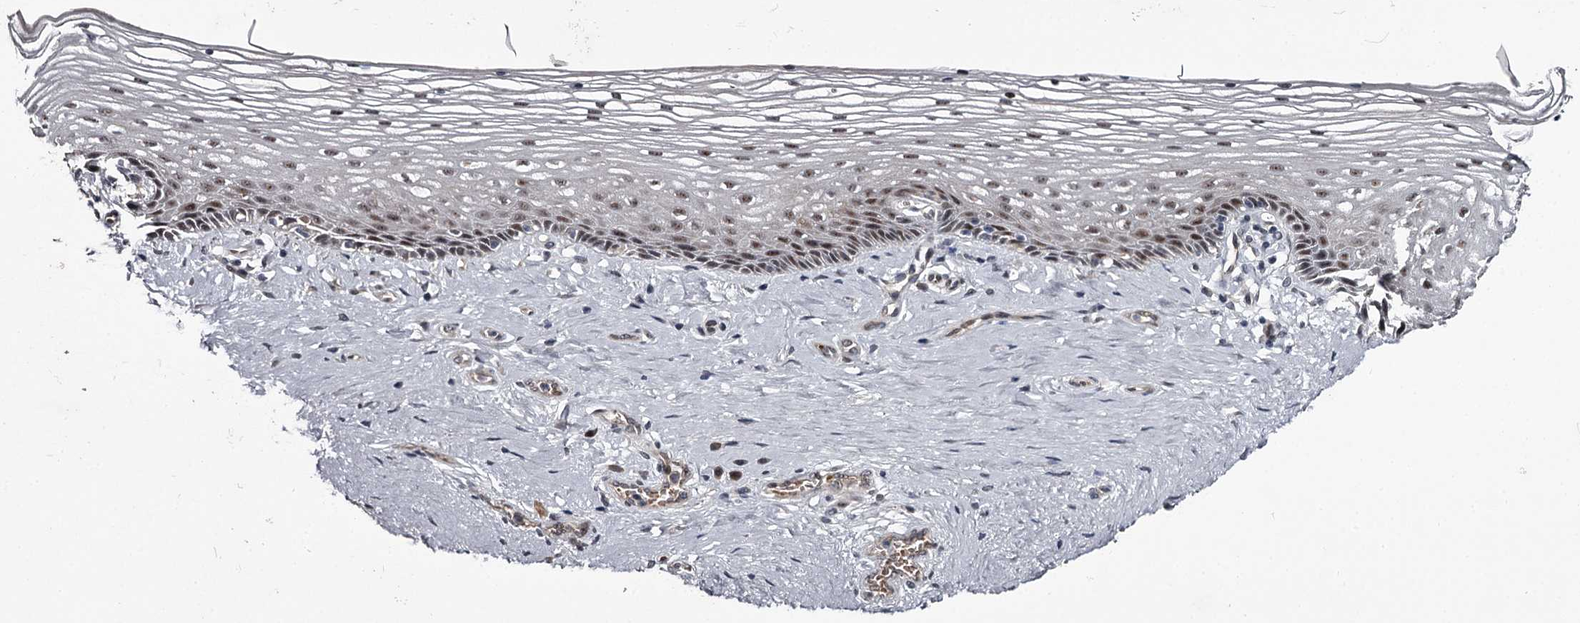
{"staining": {"intensity": "moderate", "quantity": "<25%", "location": "nuclear"}, "tissue": "vagina", "cell_type": "Squamous epithelial cells", "image_type": "normal", "snomed": [{"axis": "morphology", "description": "Normal tissue, NOS"}, {"axis": "topography", "description": "Vagina"}], "caption": "Immunohistochemical staining of normal human vagina shows <25% levels of moderate nuclear protein staining in about <25% of squamous epithelial cells. The protein of interest is shown in brown color, while the nuclei are stained blue.", "gene": "RNF44", "patient": {"sex": "female", "age": 46}}